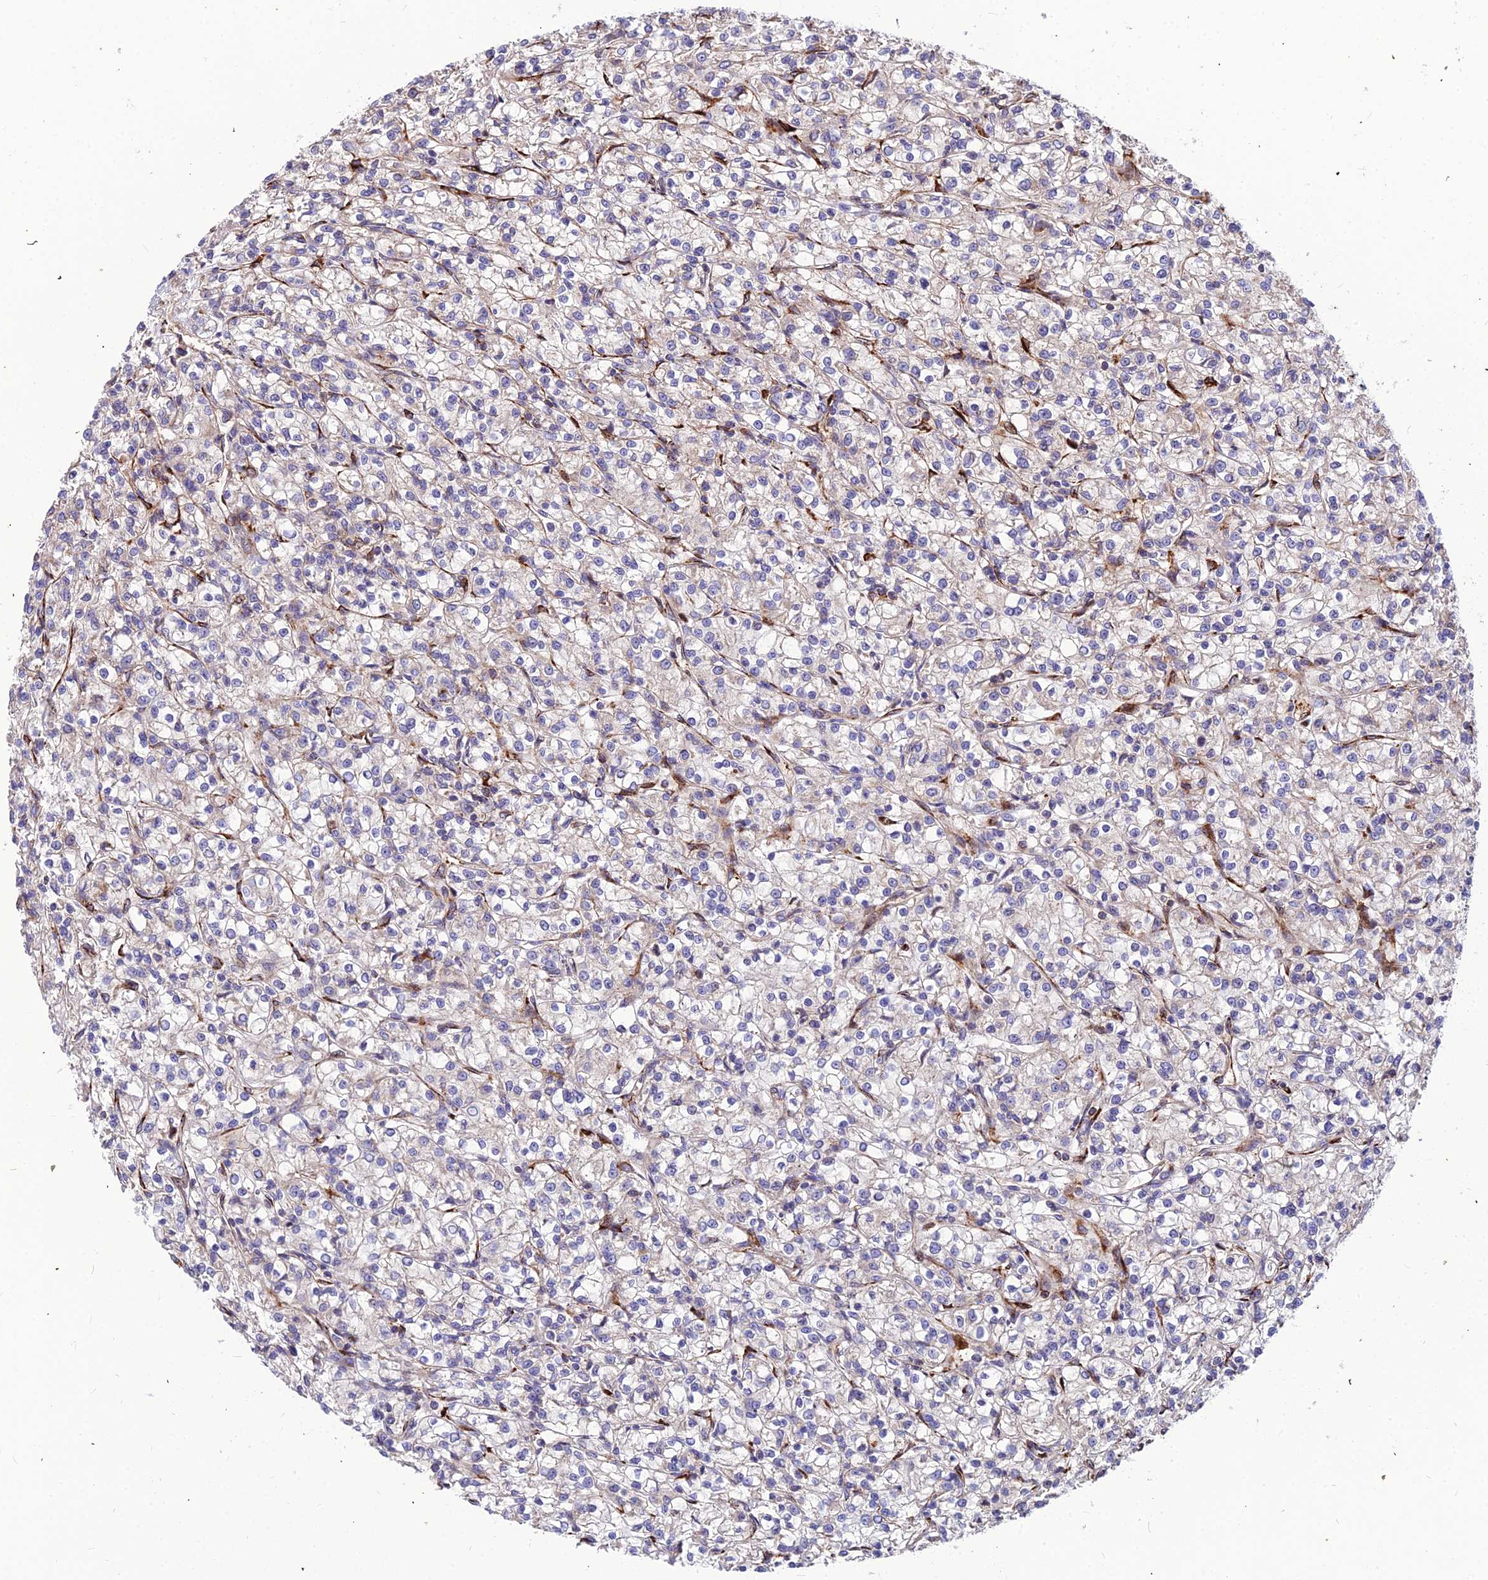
{"staining": {"intensity": "negative", "quantity": "none", "location": "none"}, "tissue": "renal cancer", "cell_type": "Tumor cells", "image_type": "cancer", "snomed": [{"axis": "morphology", "description": "Adenocarcinoma, NOS"}, {"axis": "topography", "description": "Kidney"}], "caption": "Immunohistochemistry of renal adenocarcinoma displays no staining in tumor cells. The staining is performed using DAB brown chromogen with nuclei counter-stained in using hematoxylin.", "gene": "ASPHD1", "patient": {"sex": "female", "age": 59}}